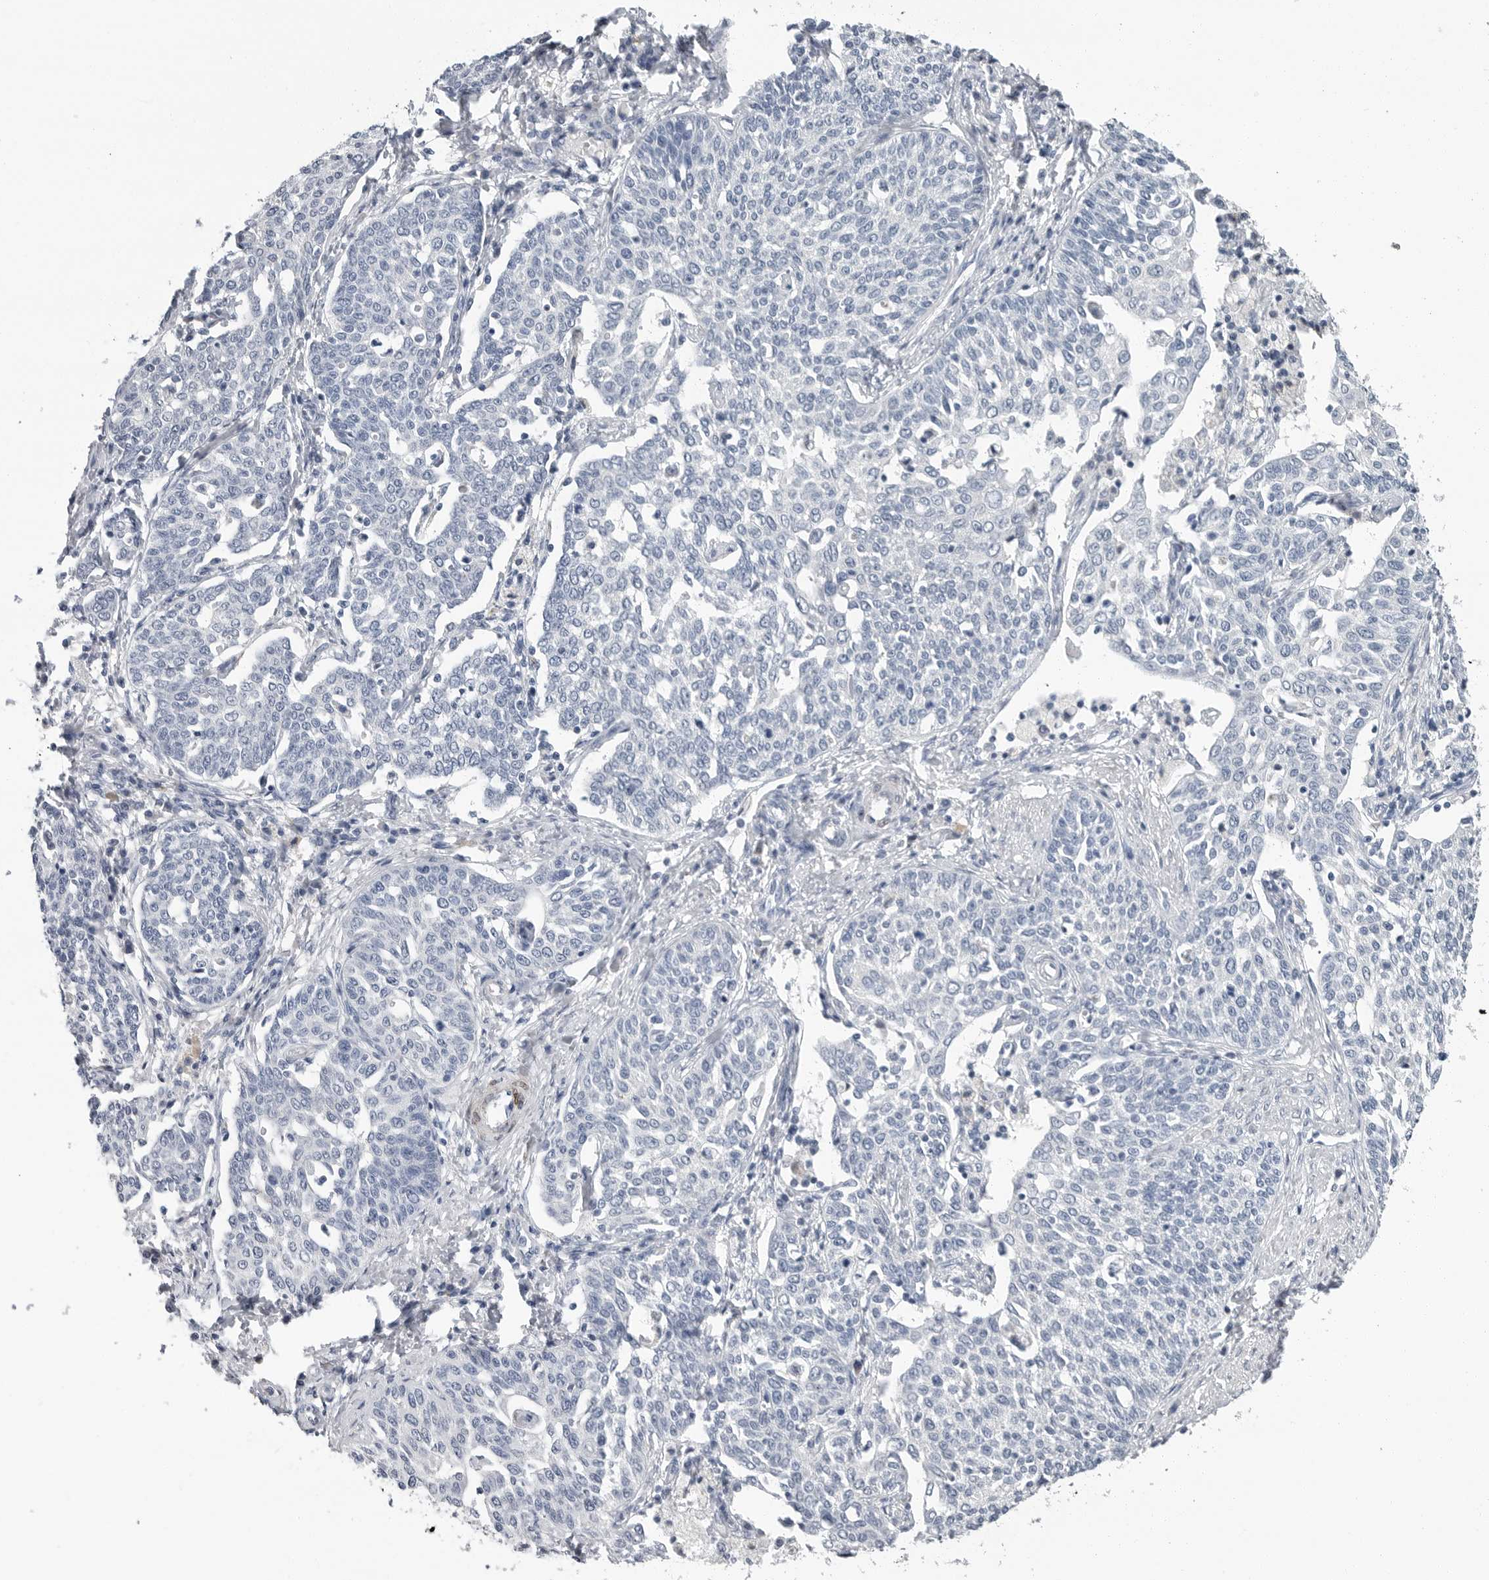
{"staining": {"intensity": "negative", "quantity": "none", "location": "none"}, "tissue": "cervical cancer", "cell_type": "Tumor cells", "image_type": "cancer", "snomed": [{"axis": "morphology", "description": "Squamous cell carcinoma, NOS"}, {"axis": "topography", "description": "Cervix"}], "caption": "Immunohistochemistry (IHC) of cervical squamous cell carcinoma exhibits no staining in tumor cells.", "gene": "PLN", "patient": {"sex": "female", "age": 34}}